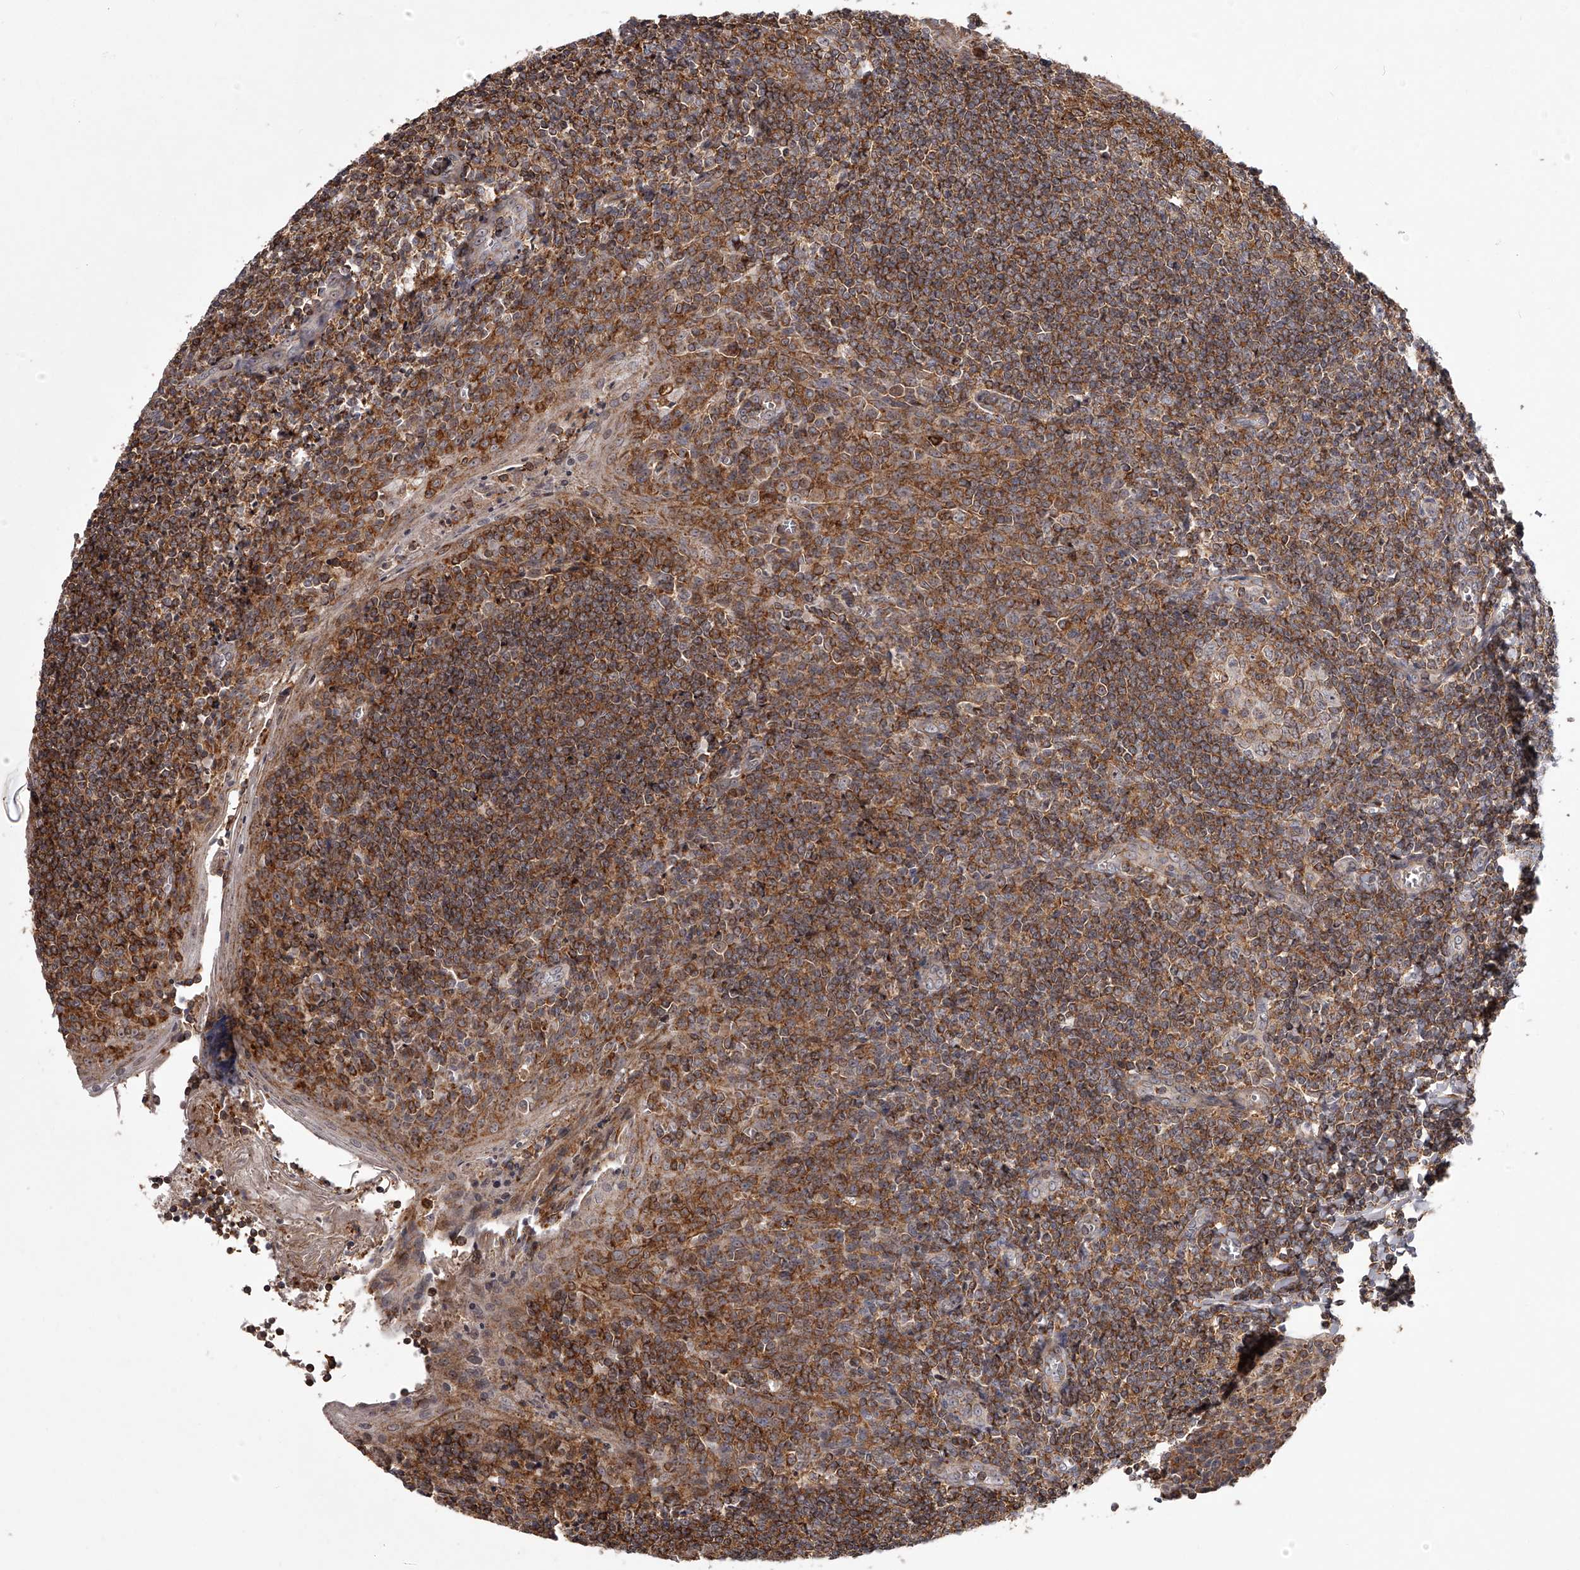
{"staining": {"intensity": "moderate", "quantity": "25%-75%", "location": "cytoplasmic/membranous"}, "tissue": "tonsil", "cell_type": "Germinal center cells", "image_type": "normal", "snomed": [{"axis": "morphology", "description": "Normal tissue, NOS"}, {"axis": "topography", "description": "Tonsil"}], "caption": "Immunohistochemistry staining of unremarkable tonsil, which displays medium levels of moderate cytoplasmic/membranous staining in about 25%-75% of germinal center cells indicating moderate cytoplasmic/membranous protein expression. The staining was performed using DAB (3,3'-diaminobenzidine) (brown) for protein detection and nuclei were counterstained in hematoxylin (blue).", "gene": "RRP36", "patient": {"sex": "male", "age": 27}}